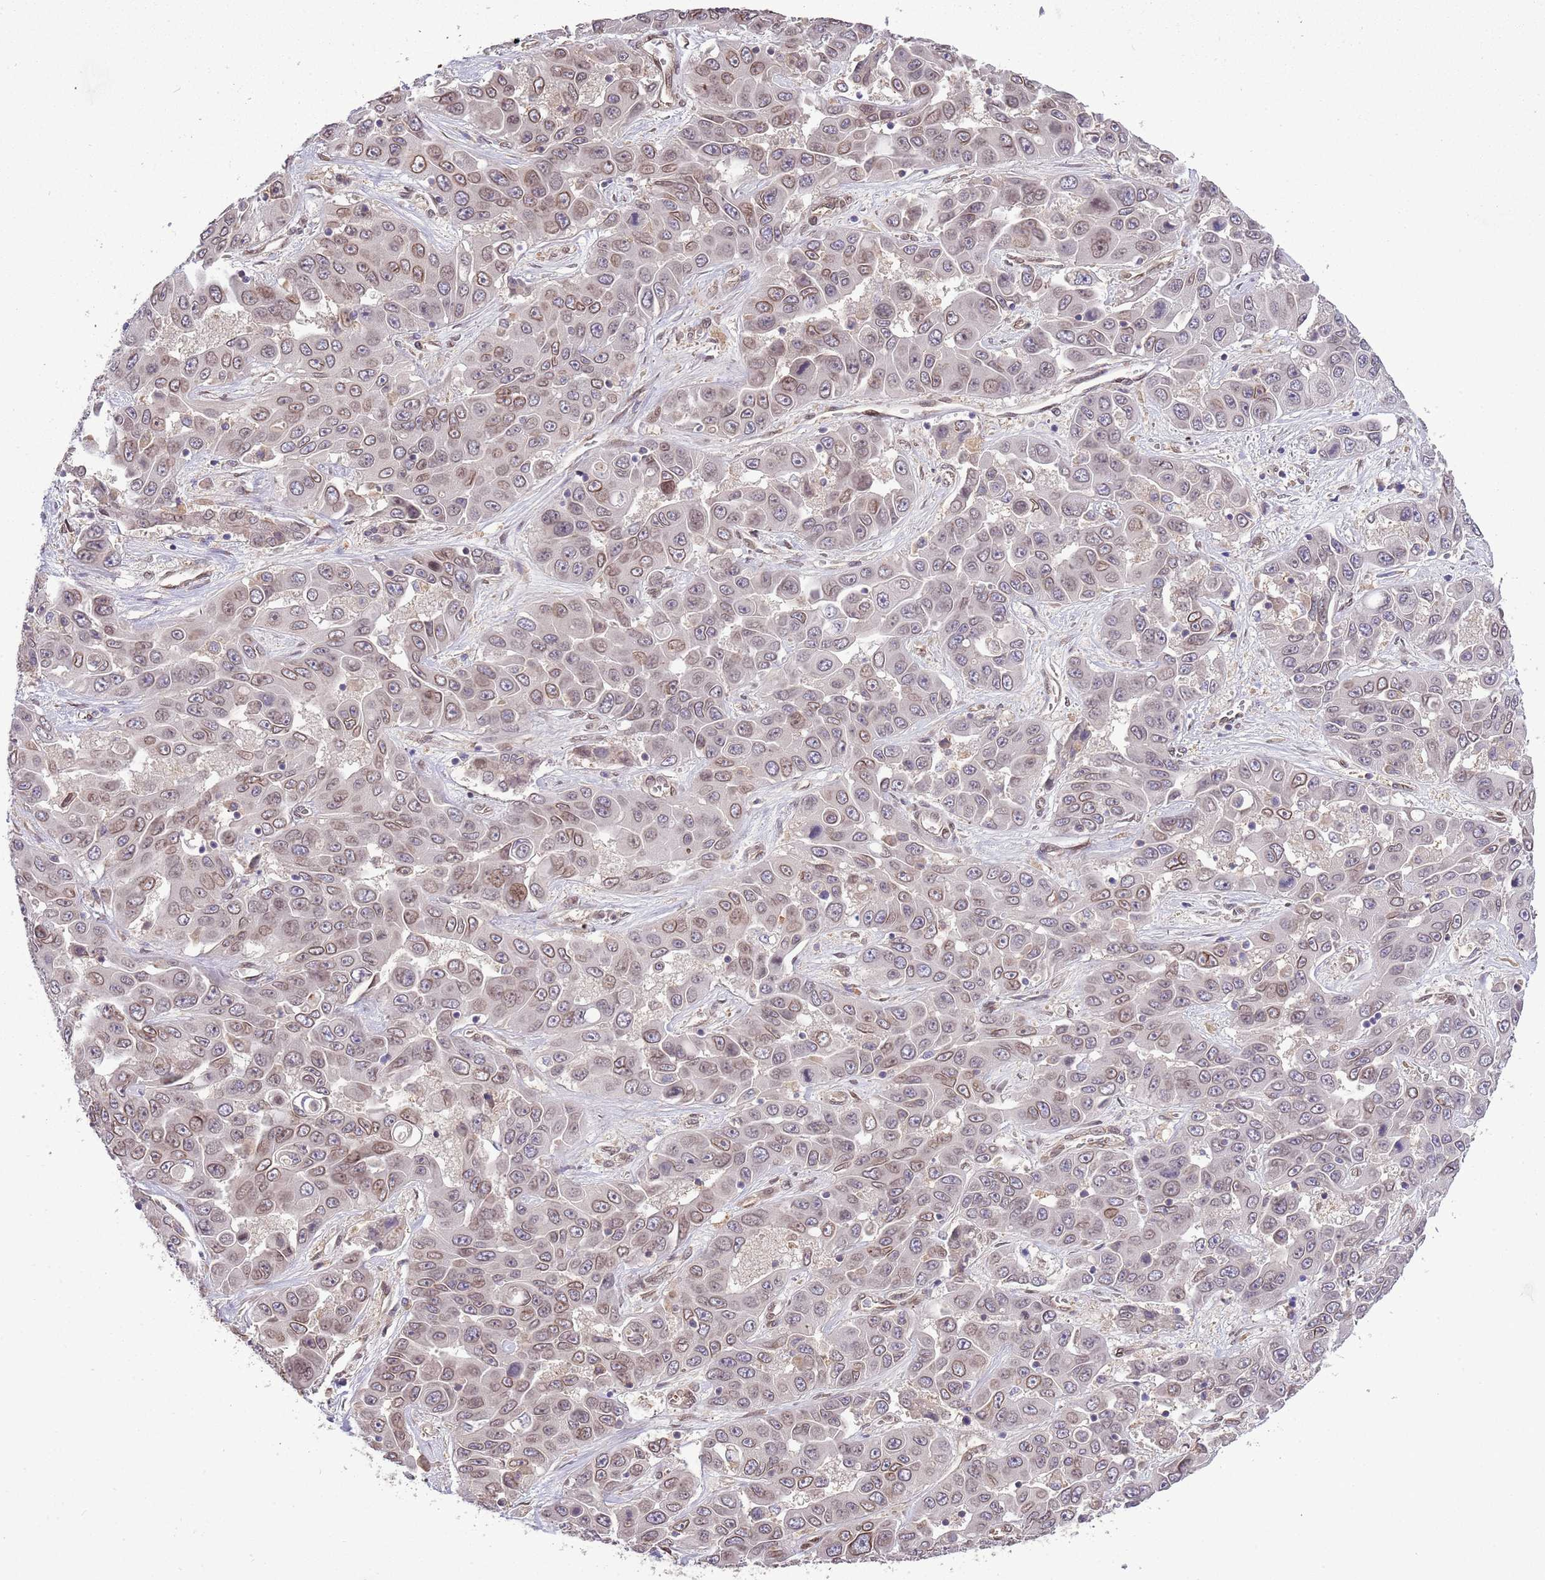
{"staining": {"intensity": "weak", "quantity": "25%-75%", "location": "cytoplasmic/membranous,nuclear"}, "tissue": "liver cancer", "cell_type": "Tumor cells", "image_type": "cancer", "snomed": [{"axis": "morphology", "description": "Cholangiocarcinoma"}, {"axis": "topography", "description": "Liver"}], "caption": "A high-resolution micrograph shows immunohistochemistry staining of liver cholangiocarcinoma, which displays weak cytoplasmic/membranous and nuclear positivity in about 25%-75% of tumor cells.", "gene": "ZNF665", "patient": {"sex": "female", "age": 52}}